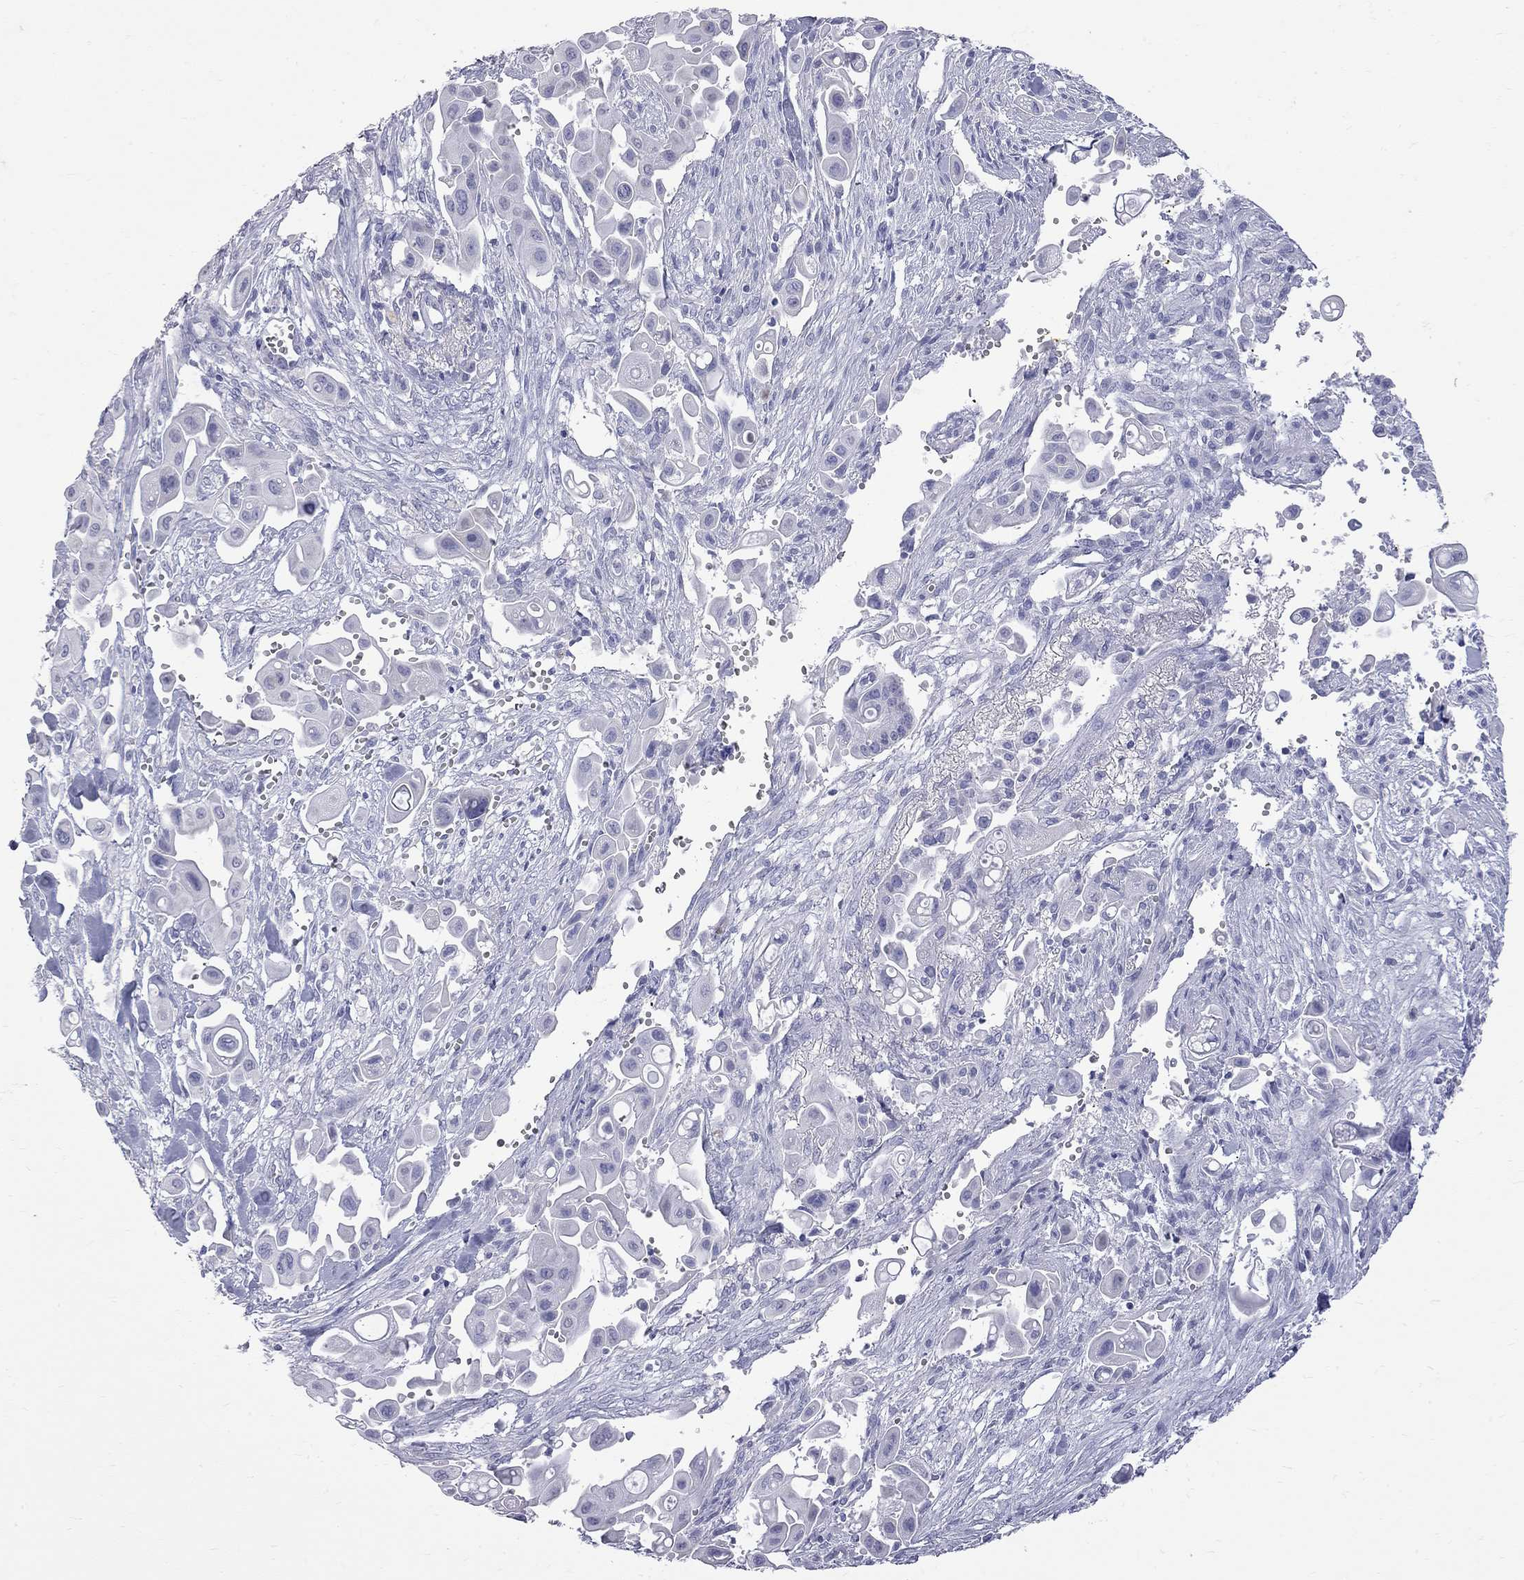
{"staining": {"intensity": "negative", "quantity": "none", "location": "none"}, "tissue": "pancreatic cancer", "cell_type": "Tumor cells", "image_type": "cancer", "snomed": [{"axis": "morphology", "description": "Adenocarcinoma, NOS"}, {"axis": "topography", "description": "Pancreas"}], "caption": "Tumor cells show no significant protein staining in pancreatic cancer (adenocarcinoma).", "gene": "KCND2", "patient": {"sex": "male", "age": 50}}